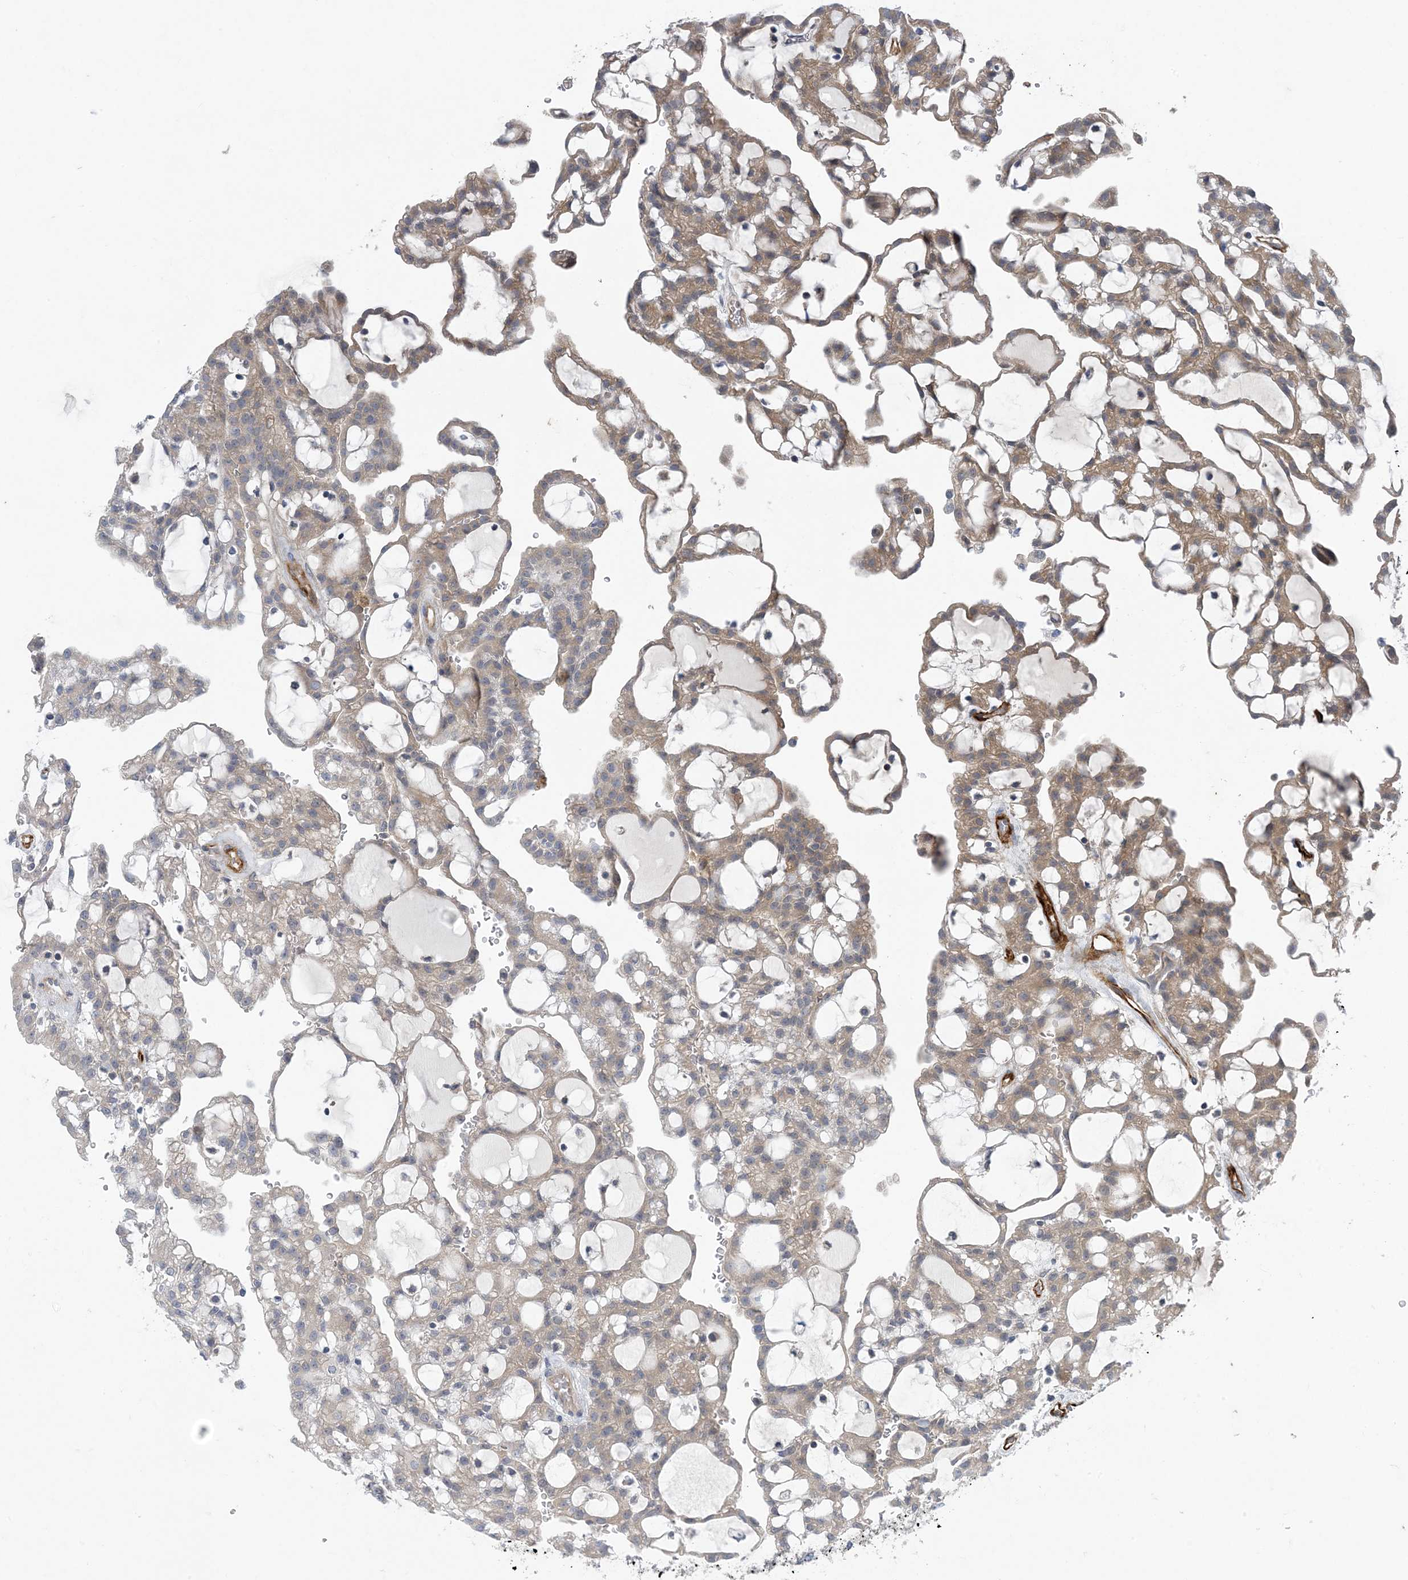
{"staining": {"intensity": "moderate", "quantity": "25%-75%", "location": "cytoplasmic/membranous"}, "tissue": "renal cancer", "cell_type": "Tumor cells", "image_type": "cancer", "snomed": [{"axis": "morphology", "description": "Adenocarcinoma, NOS"}, {"axis": "topography", "description": "Kidney"}], "caption": "Immunohistochemistry (IHC) photomicrograph of neoplastic tissue: human renal cancer stained using immunohistochemistry reveals medium levels of moderate protein expression localized specifically in the cytoplasmic/membranous of tumor cells, appearing as a cytoplasmic/membranous brown color.", "gene": "HIKESHI", "patient": {"sex": "male", "age": 63}}